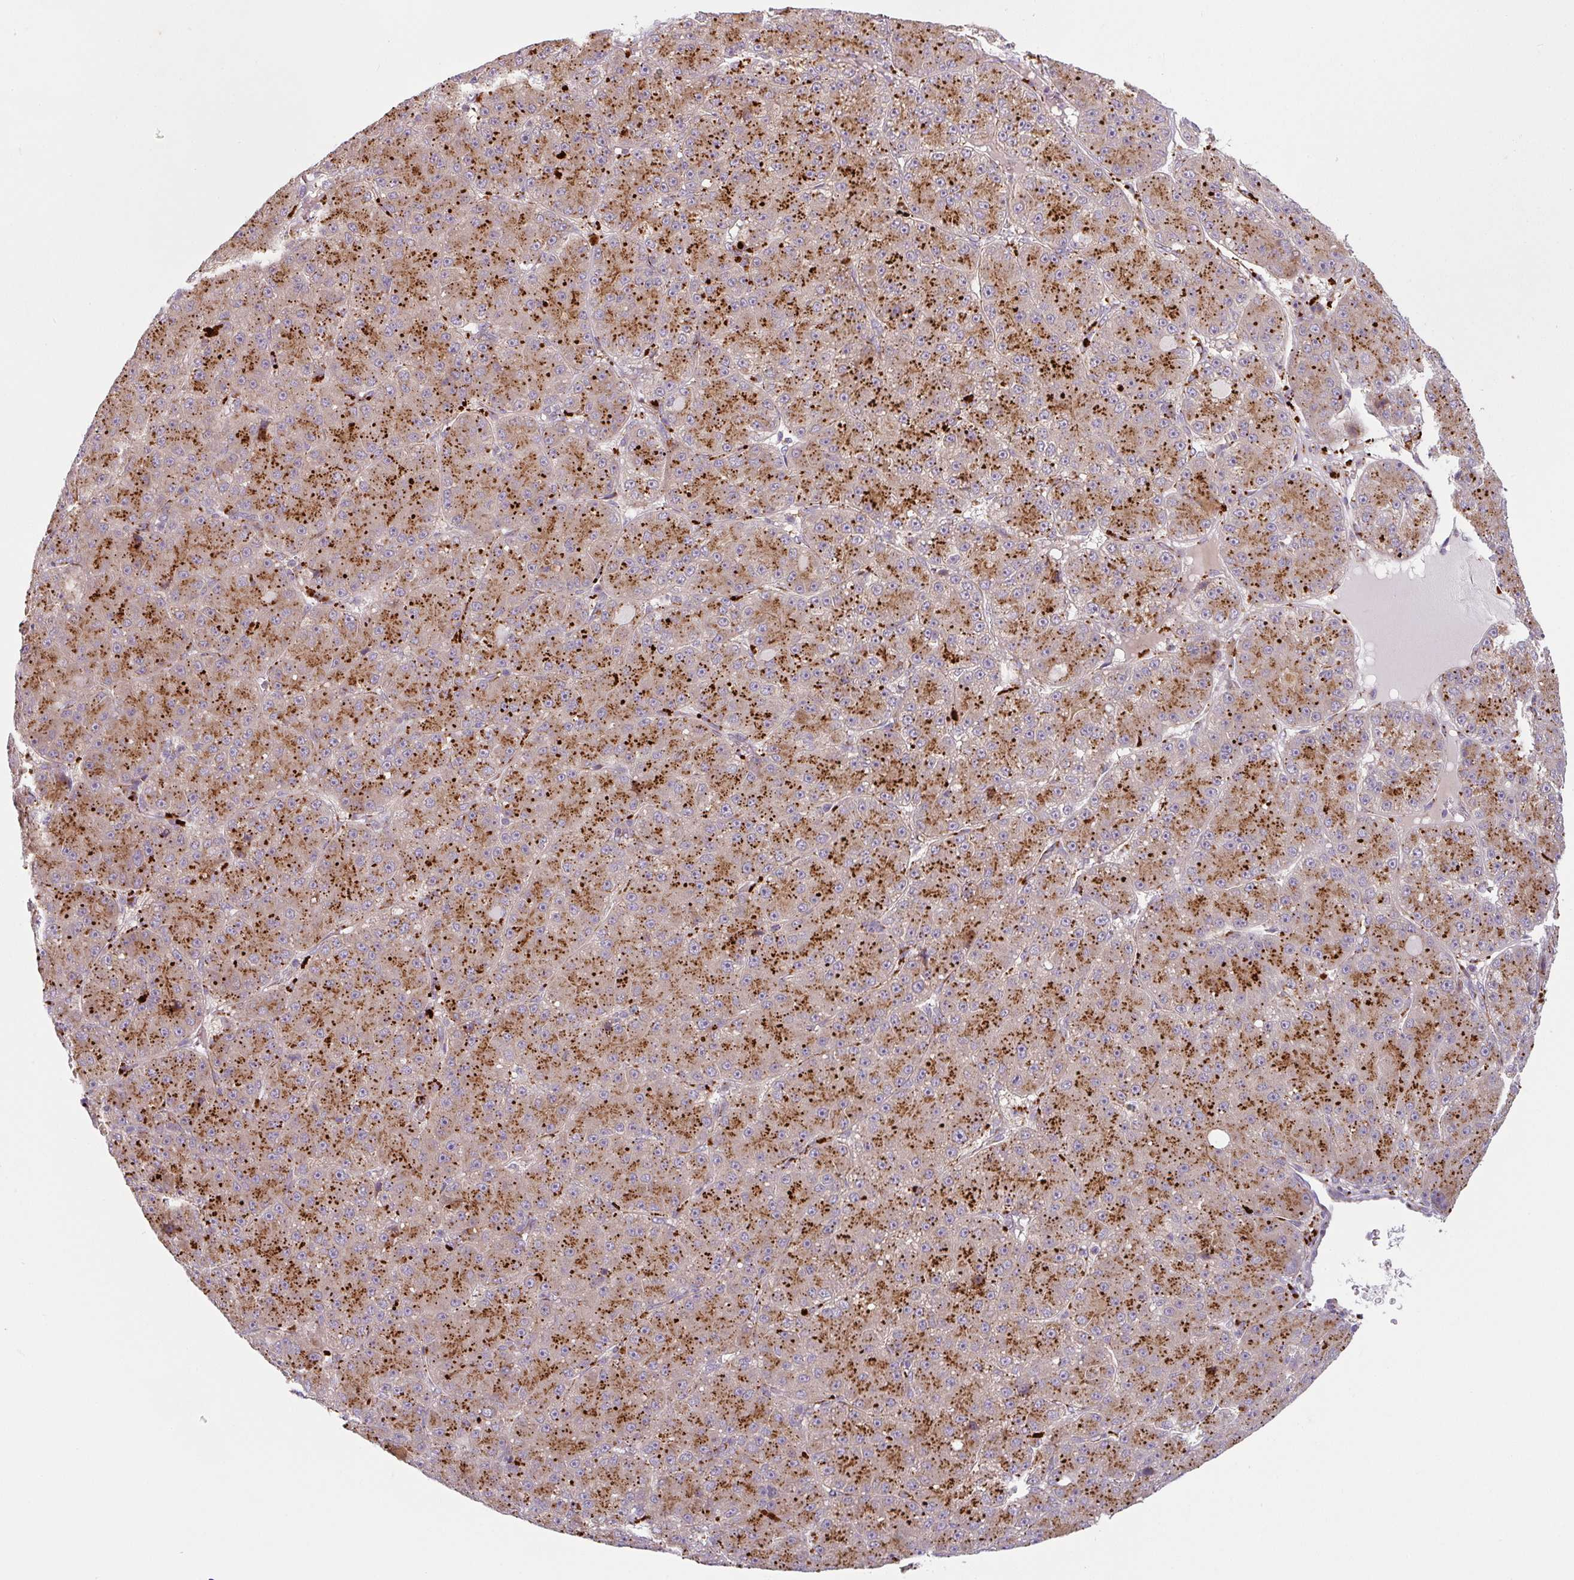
{"staining": {"intensity": "strong", "quantity": ">75%", "location": "cytoplasmic/membranous"}, "tissue": "liver cancer", "cell_type": "Tumor cells", "image_type": "cancer", "snomed": [{"axis": "morphology", "description": "Carcinoma, Hepatocellular, NOS"}, {"axis": "topography", "description": "Liver"}], "caption": "Protein expression analysis of human liver cancer reveals strong cytoplasmic/membranous staining in approximately >75% of tumor cells. Nuclei are stained in blue.", "gene": "GVQW3", "patient": {"sex": "male", "age": 67}}